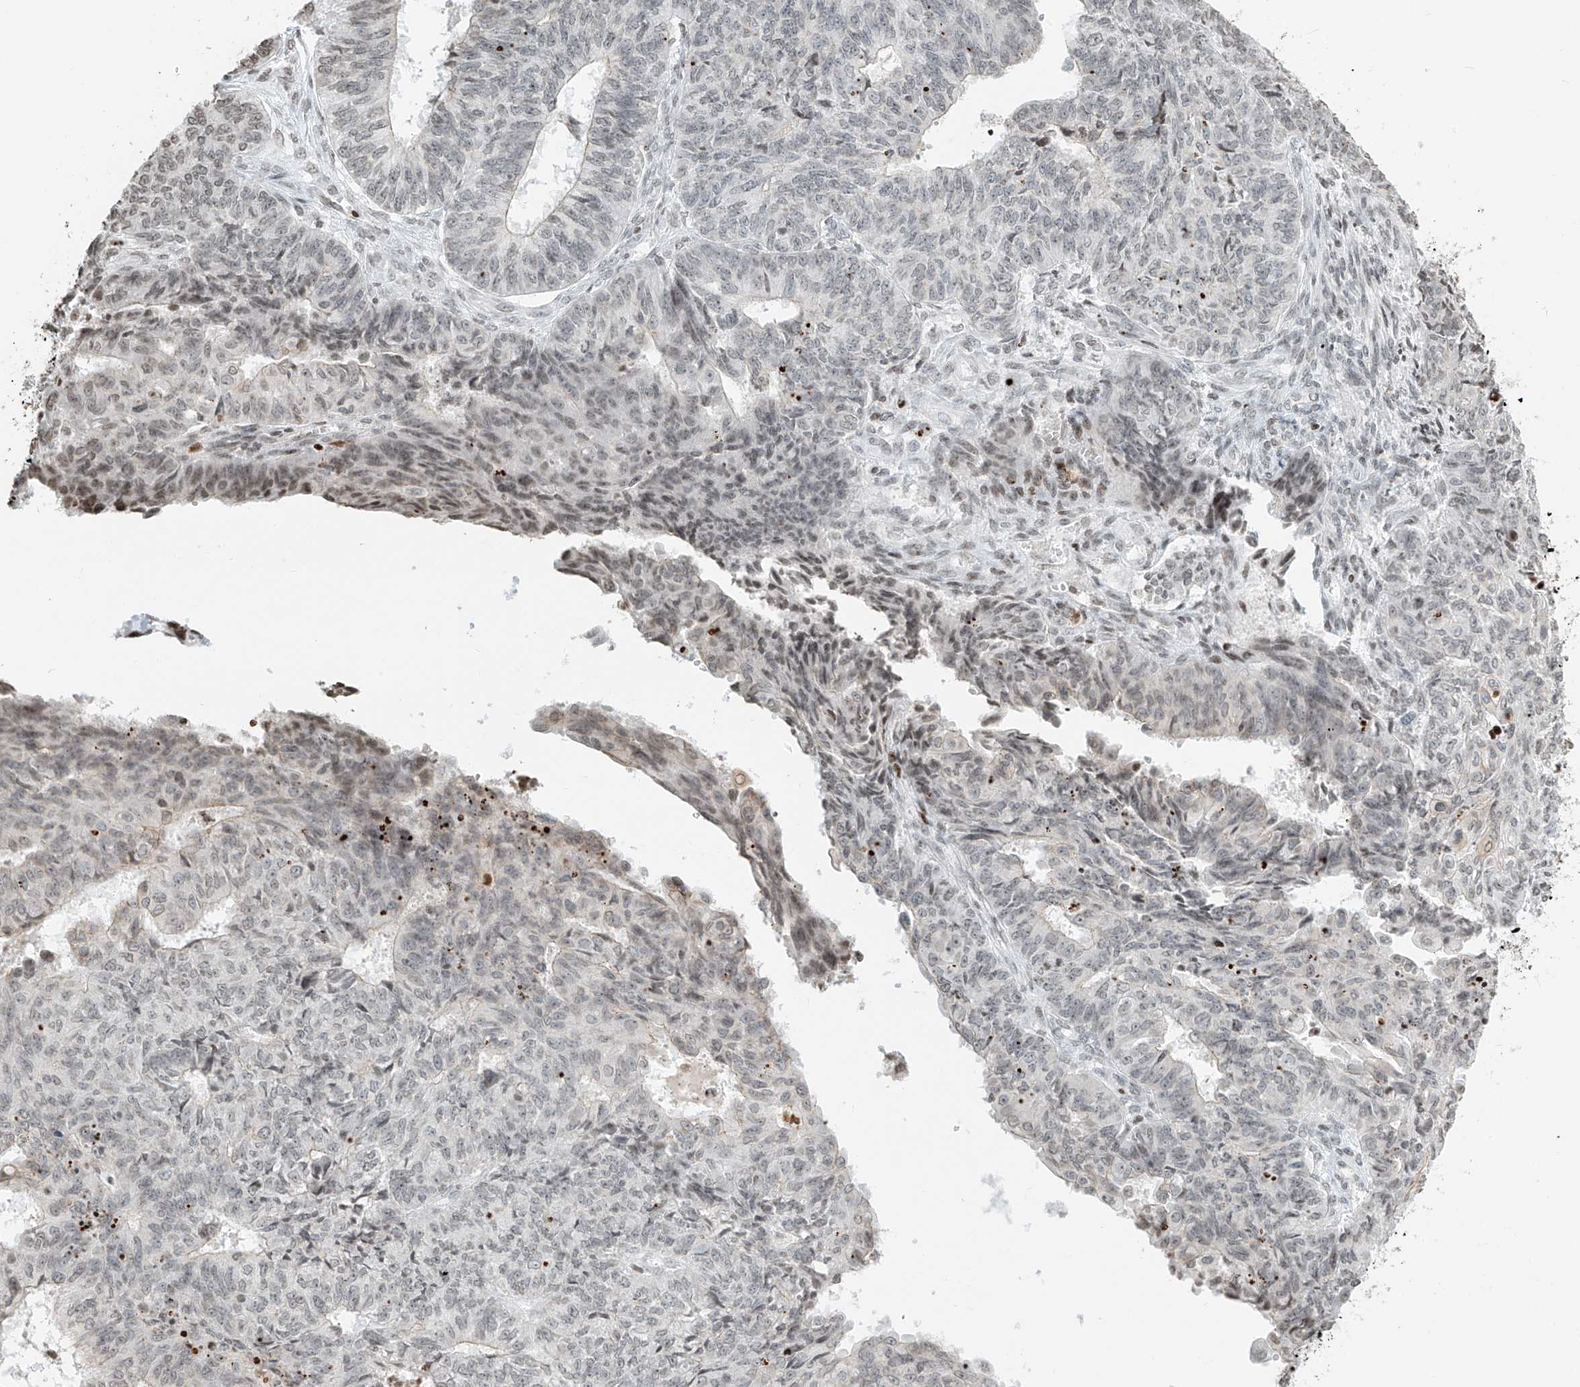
{"staining": {"intensity": "weak", "quantity": "<25%", "location": "nuclear"}, "tissue": "endometrial cancer", "cell_type": "Tumor cells", "image_type": "cancer", "snomed": [{"axis": "morphology", "description": "Adenocarcinoma, NOS"}, {"axis": "topography", "description": "Endometrium"}], "caption": "Immunohistochemistry photomicrograph of neoplastic tissue: human adenocarcinoma (endometrial) stained with DAB exhibits no significant protein expression in tumor cells.", "gene": "C17orf58", "patient": {"sex": "female", "age": 32}}